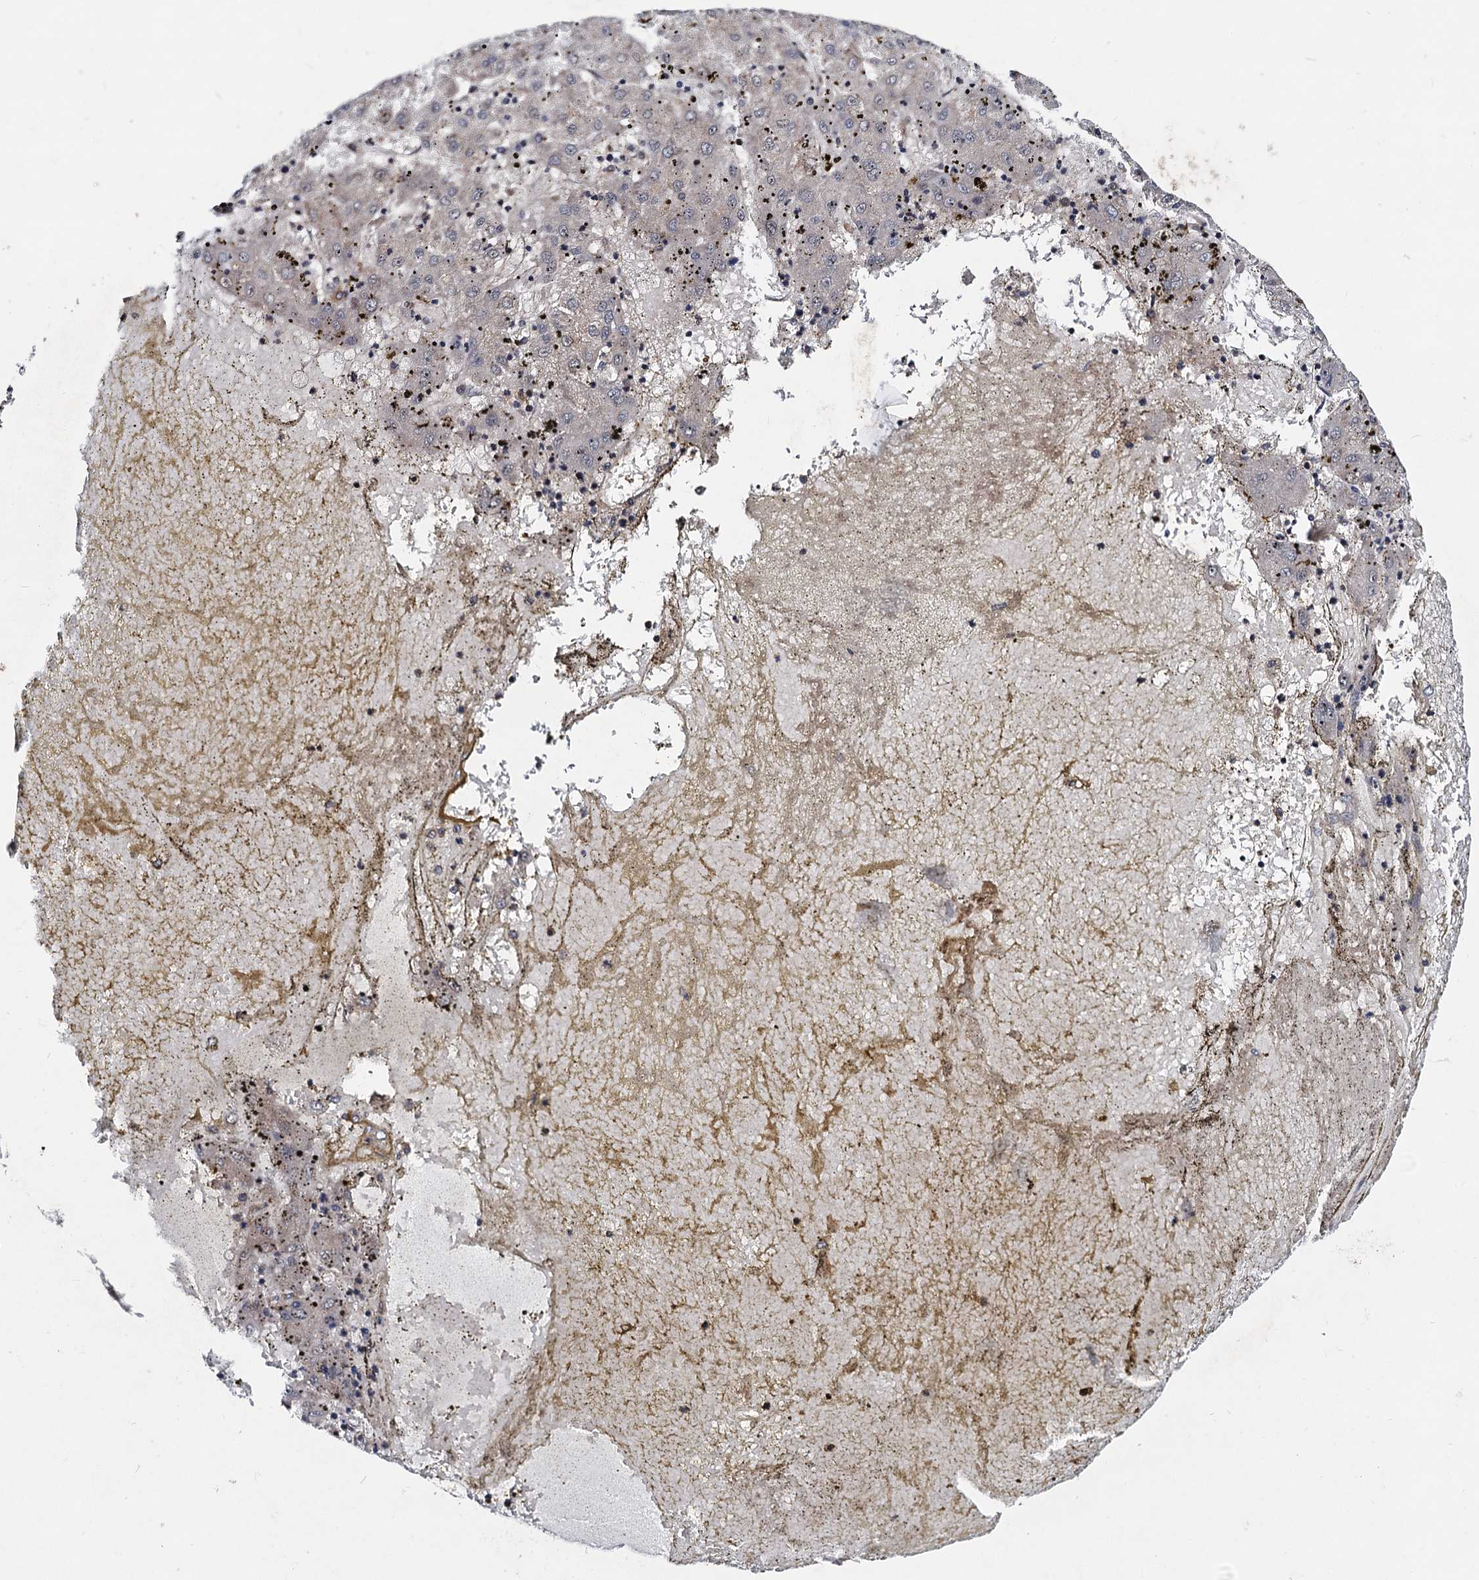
{"staining": {"intensity": "moderate", "quantity": "<25%", "location": "cytoplasmic/membranous"}, "tissue": "liver cancer", "cell_type": "Tumor cells", "image_type": "cancer", "snomed": [{"axis": "morphology", "description": "Carcinoma, Hepatocellular, NOS"}, {"axis": "topography", "description": "Liver"}], "caption": "Human liver cancer stained for a protein (brown) reveals moderate cytoplasmic/membranous positive staining in about <25% of tumor cells.", "gene": "KXD1", "patient": {"sex": "male", "age": 72}}